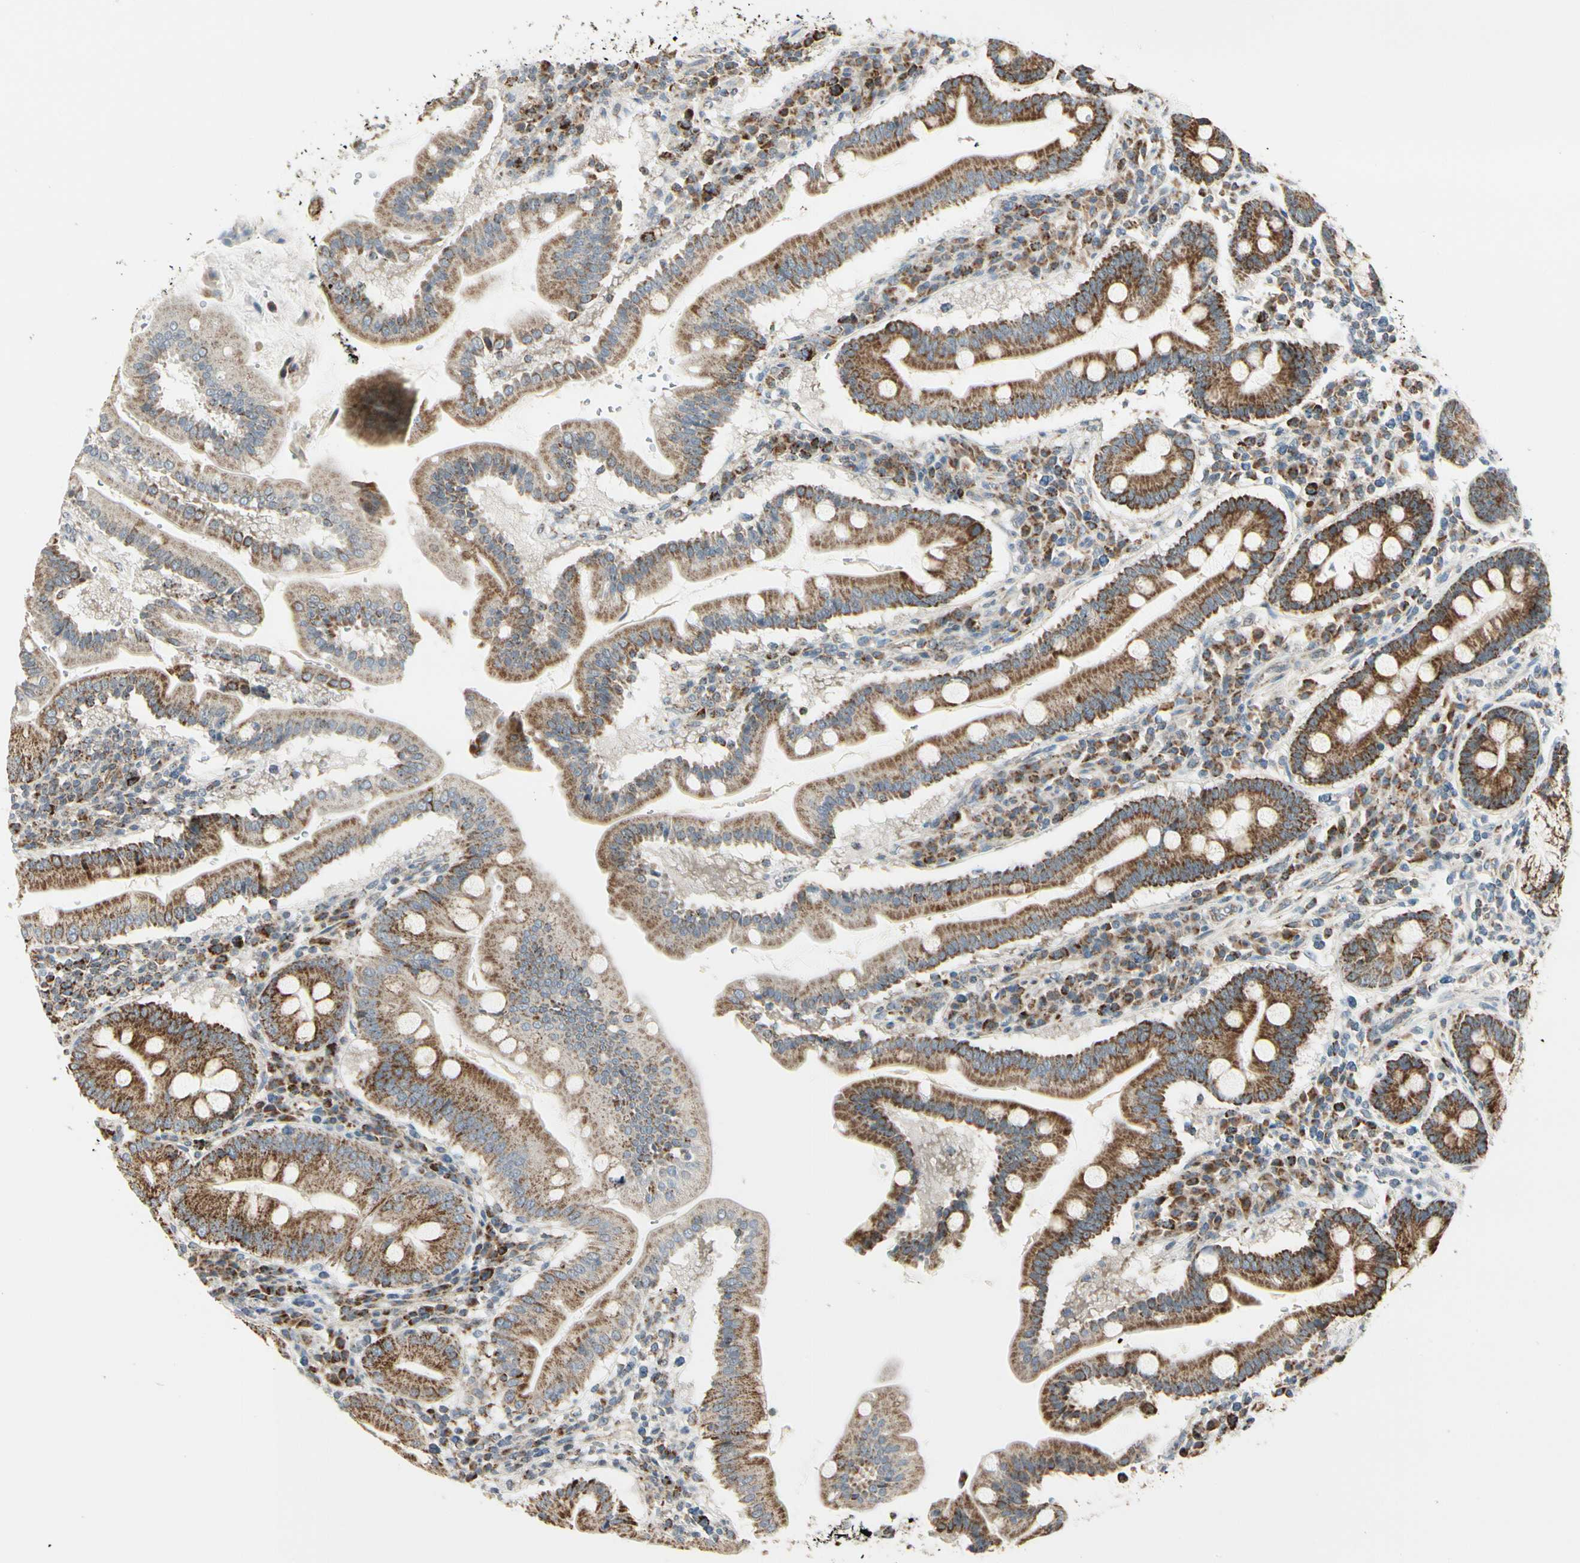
{"staining": {"intensity": "moderate", "quantity": "25%-75%", "location": "cytoplasmic/membranous"}, "tissue": "duodenum", "cell_type": "Glandular cells", "image_type": "normal", "snomed": [{"axis": "morphology", "description": "Normal tissue, NOS"}, {"axis": "topography", "description": "Duodenum"}], "caption": "DAB (3,3'-diaminobenzidine) immunohistochemical staining of benign human duodenum demonstrates moderate cytoplasmic/membranous protein positivity in about 25%-75% of glandular cells.", "gene": "ANKS6", "patient": {"sex": "male", "age": 50}}